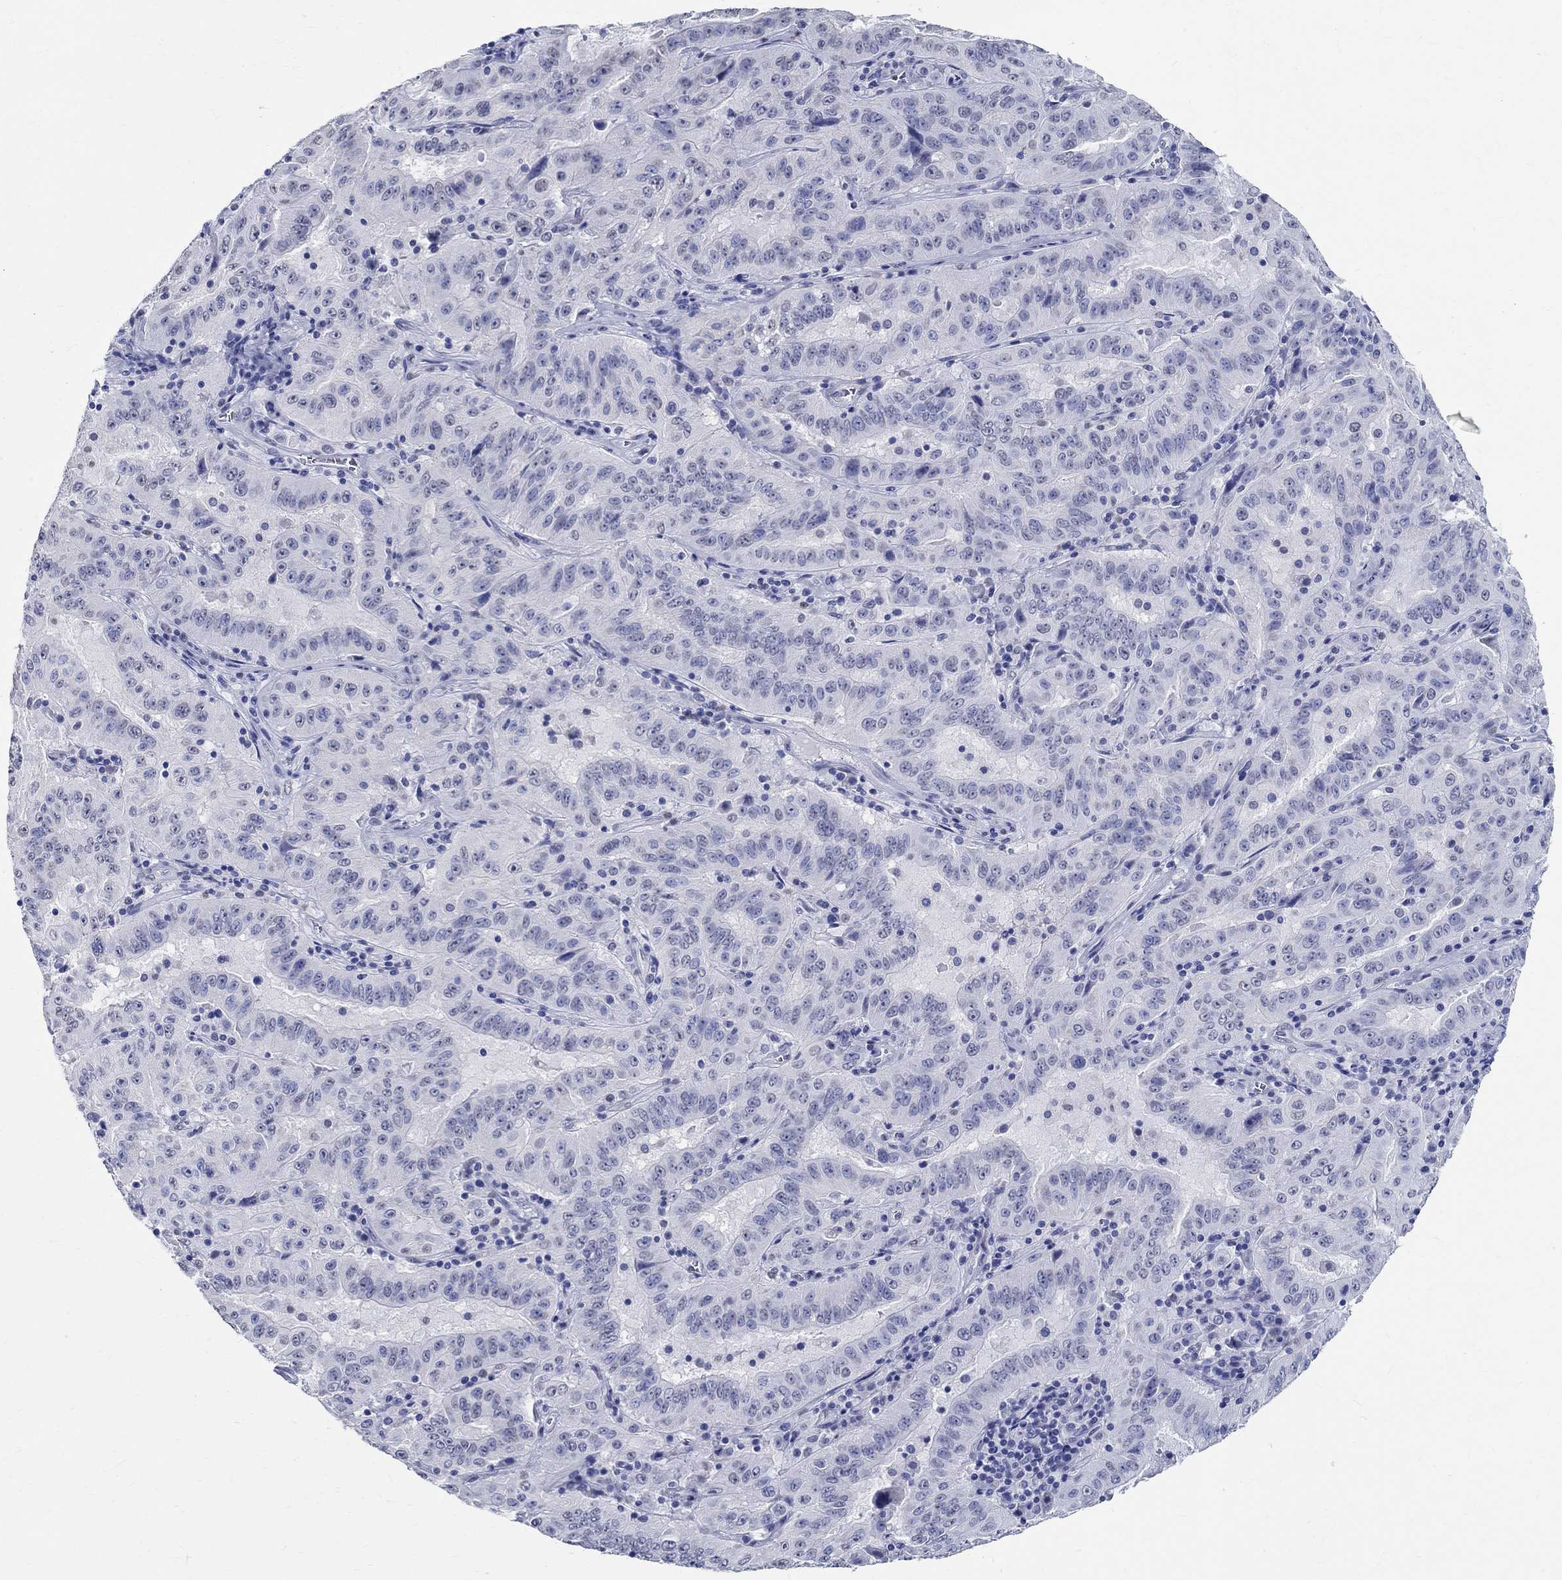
{"staining": {"intensity": "negative", "quantity": "none", "location": "none"}, "tissue": "pancreatic cancer", "cell_type": "Tumor cells", "image_type": "cancer", "snomed": [{"axis": "morphology", "description": "Adenocarcinoma, NOS"}, {"axis": "topography", "description": "Pancreas"}], "caption": "Immunohistochemical staining of pancreatic adenocarcinoma displays no significant staining in tumor cells.", "gene": "TSPAN16", "patient": {"sex": "male", "age": 63}}